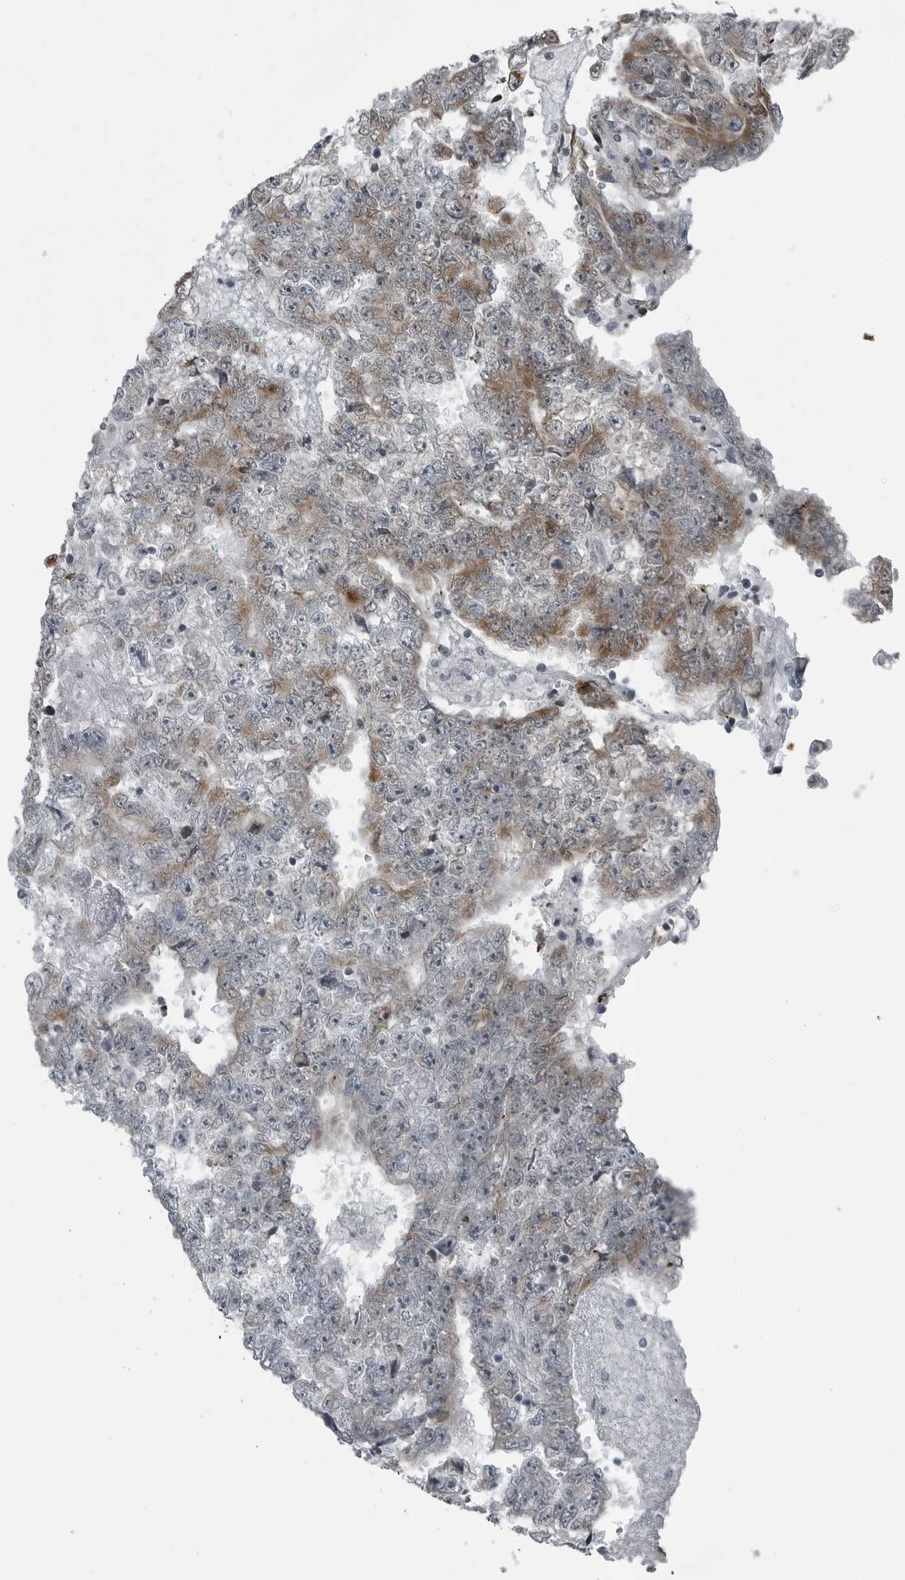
{"staining": {"intensity": "moderate", "quantity": "<25%", "location": "cytoplasmic/membranous"}, "tissue": "testis cancer", "cell_type": "Tumor cells", "image_type": "cancer", "snomed": [{"axis": "morphology", "description": "Carcinoma, Embryonal, NOS"}, {"axis": "topography", "description": "Testis"}], "caption": "Immunohistochemistry (DAB) staining of human embryonal carcinoma (testis) reveals moderate cytoplasmic/membranous protein staining in about <25% of tumor cells. (DAB (3,3'-diaminobenzidine) = brown stain, brightfield microscopy at high magnification).", "gene": "DNAAF11", "patient": {"sex": "male", "age": 25}}